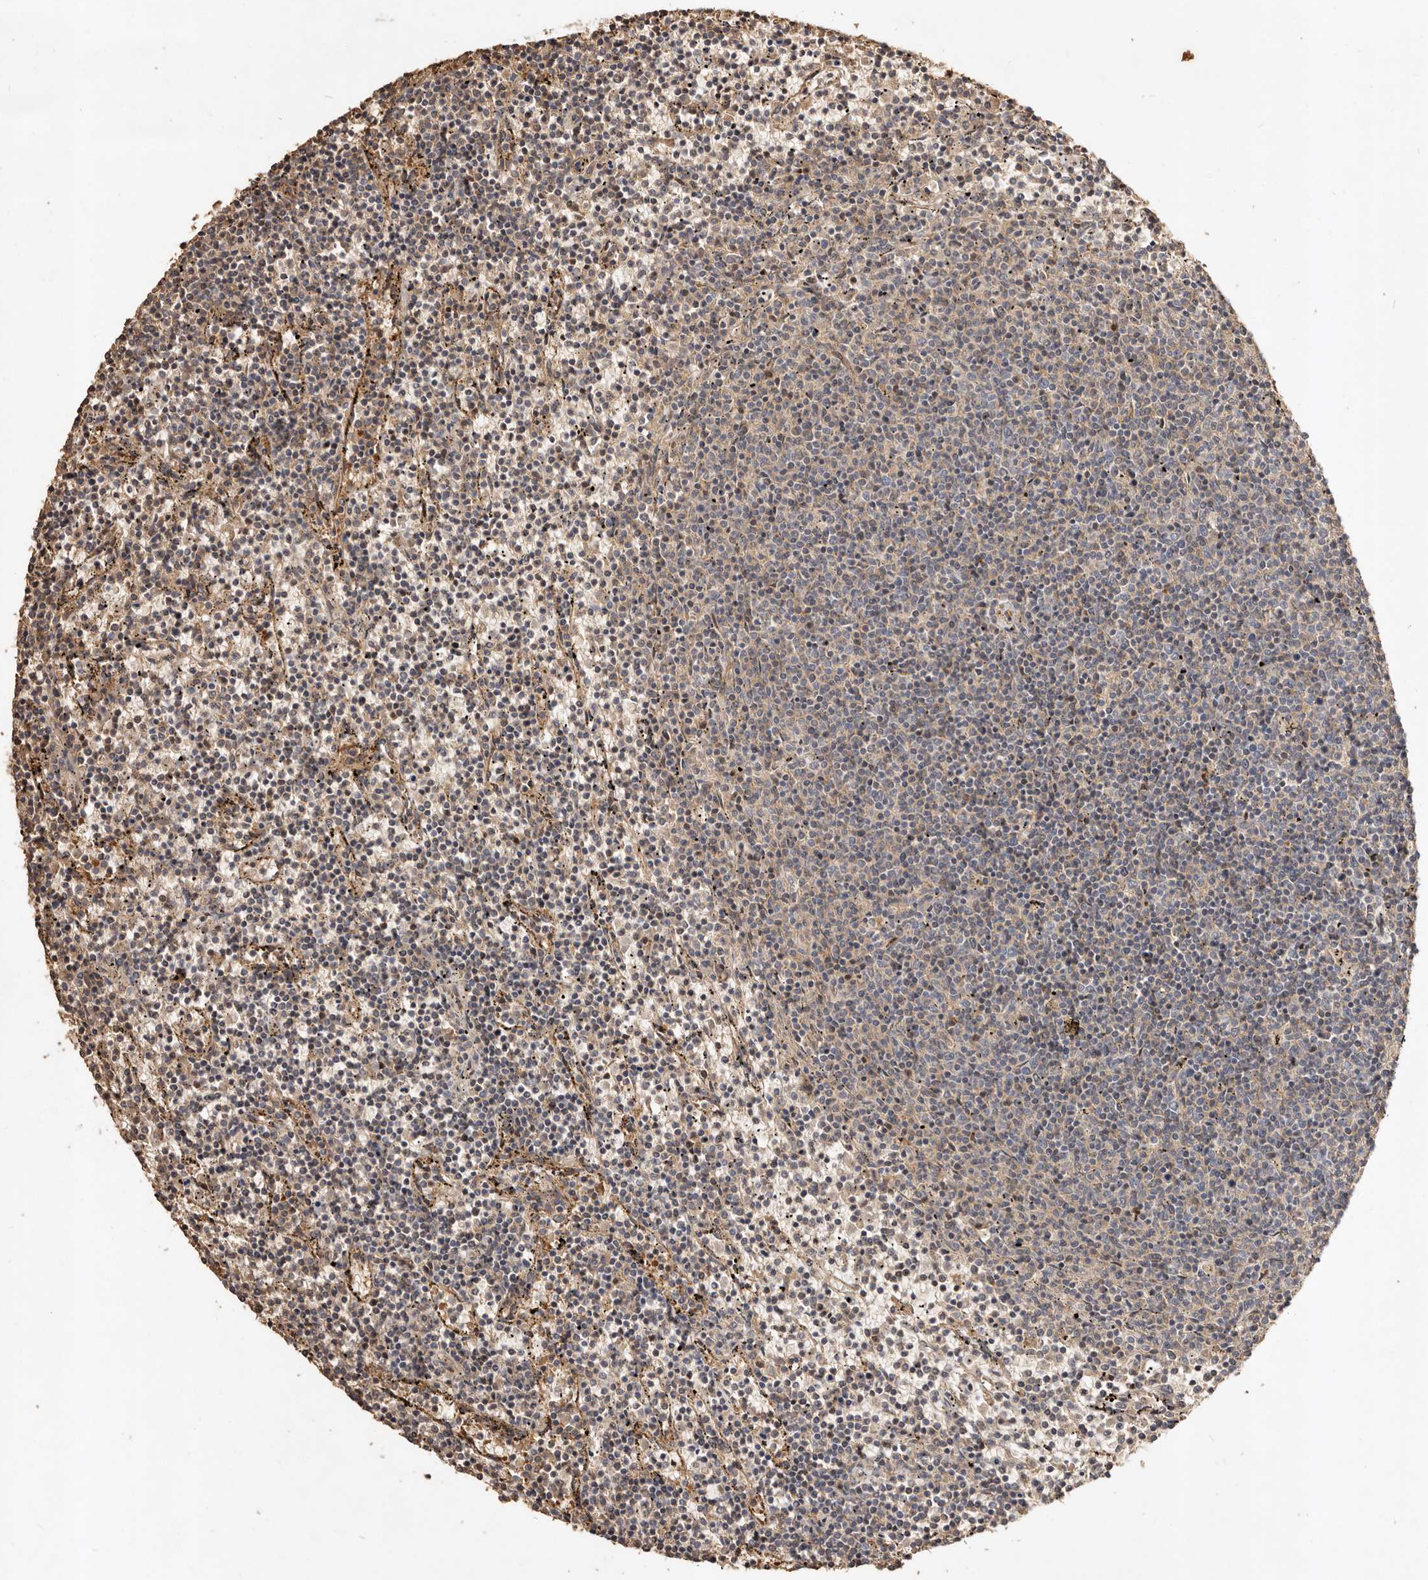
{"staining": {"intensity": "negative", "quantity": "none", "location": "none"}, "tissue": "lymphoma", "cell_type": "Tumor cells", "image_type": "cancer", "snomed": [{"axis": "morphology", "description": "Malignant lymphoma, non-Hodgkin's type, Low grade"}, {"axis": "topography", "description": "Spleen"}], "caption": "Tumor cells are negative for protein expression in human malignant lymphoma, non-Hodgkin's type (low-grade). The staining was performed using DAB (3,3'-diaminobenzidine) to visualize the protein expression in brown, while the nuclei were stained in blue with hematoxylin (Magnification: 20x).", "gene": "ADAMTS9", "patient": {"sex": "female", "age": 50}}